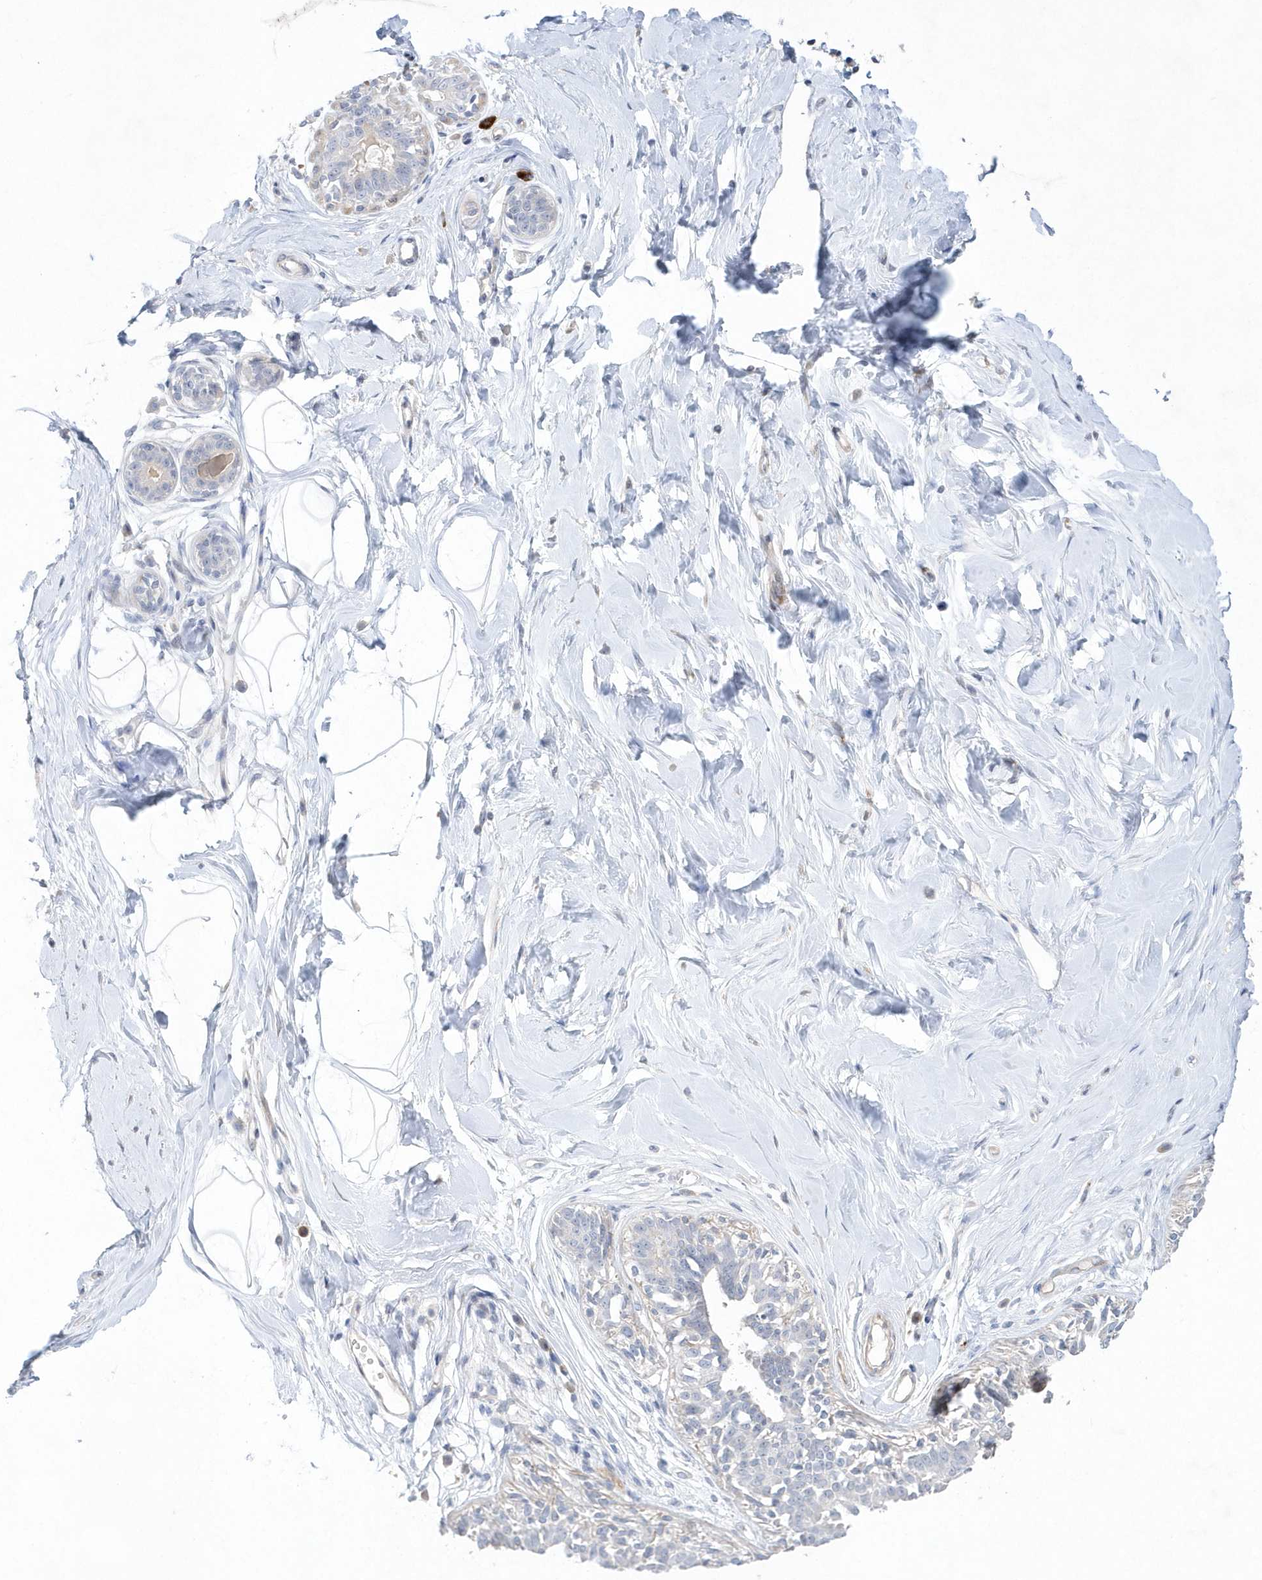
{"staining": {"intensity": "negative", "quantity": "none", "location": "none"}, "tissue": "breast", "cell_type": "Adipocytes", "image_type": "normal", "snomed": [{"axis": "morphology", "description": "Normal tissue, NOS"}, {"axis": "topography", "description": "Breast"}], "caption": "An immunohistochemistry (IHC) micrograph of unremarkable breast is shown. There is no staining in adipocytes of breast.", "gene": "TMEM132B", "patient": {"sex": "female", "age": 45}}